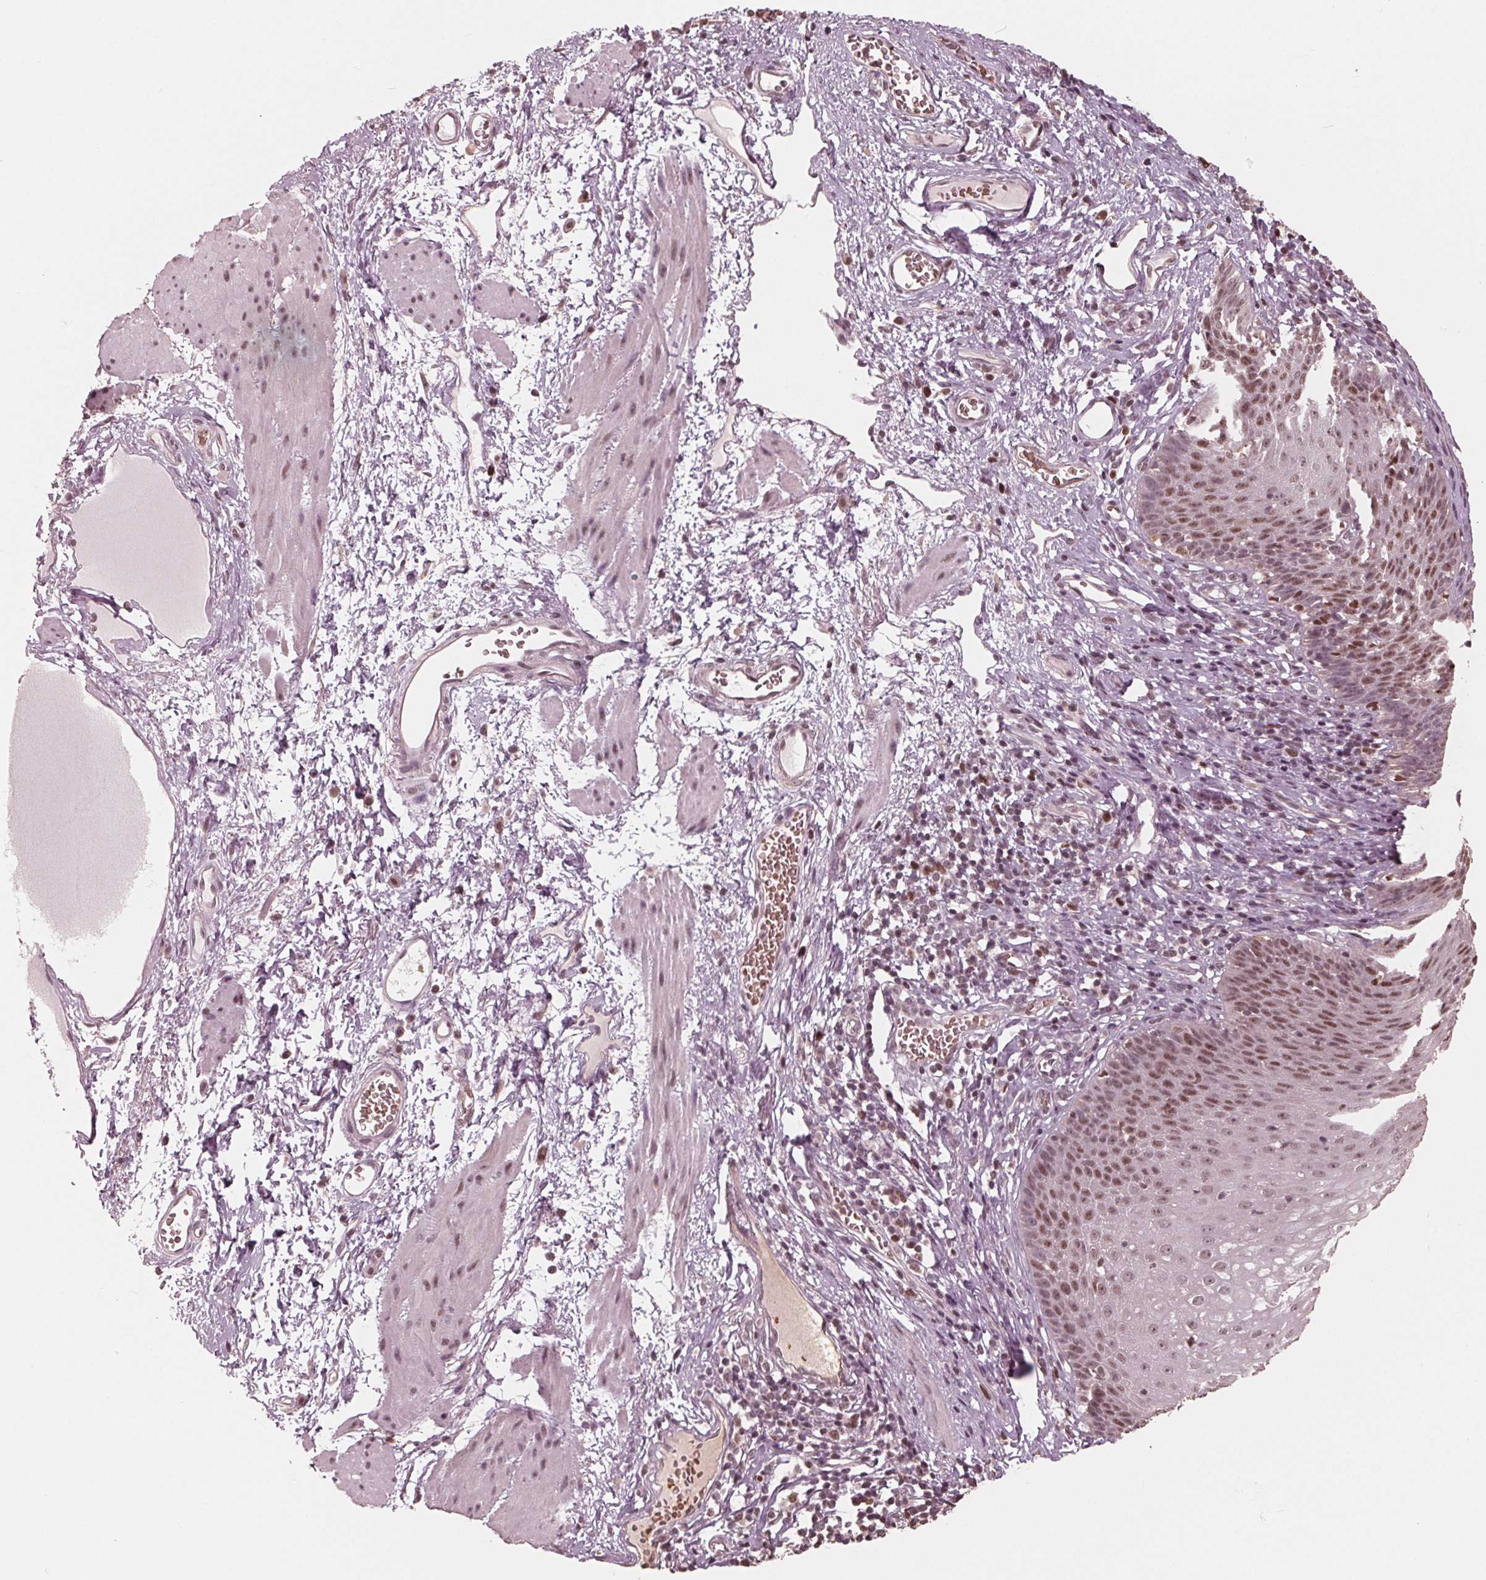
{"staining": {"intensity": "moderate", "quantity": ">75%", "location": "nuclear"}, "tissue": "esophagus", "cell_type": "Squamous epithelial cells", "image_type": "normal", "snomed": [{"axis": "morphology", "description": "Normal tissue, NOS"}, {"axis": "topography", "description": "Esophagus"}], "caption": "The immunohistochemical stain shows moderate nuclear staining in squamous epithelial cells of benign esophagus. (DAB (3,3'-diaminobenzidine) IHC, brown staining for protein, blue staining for nuclei).", "gene": "HIRIP3", "patient": {"sex": "male", "age": 72}}